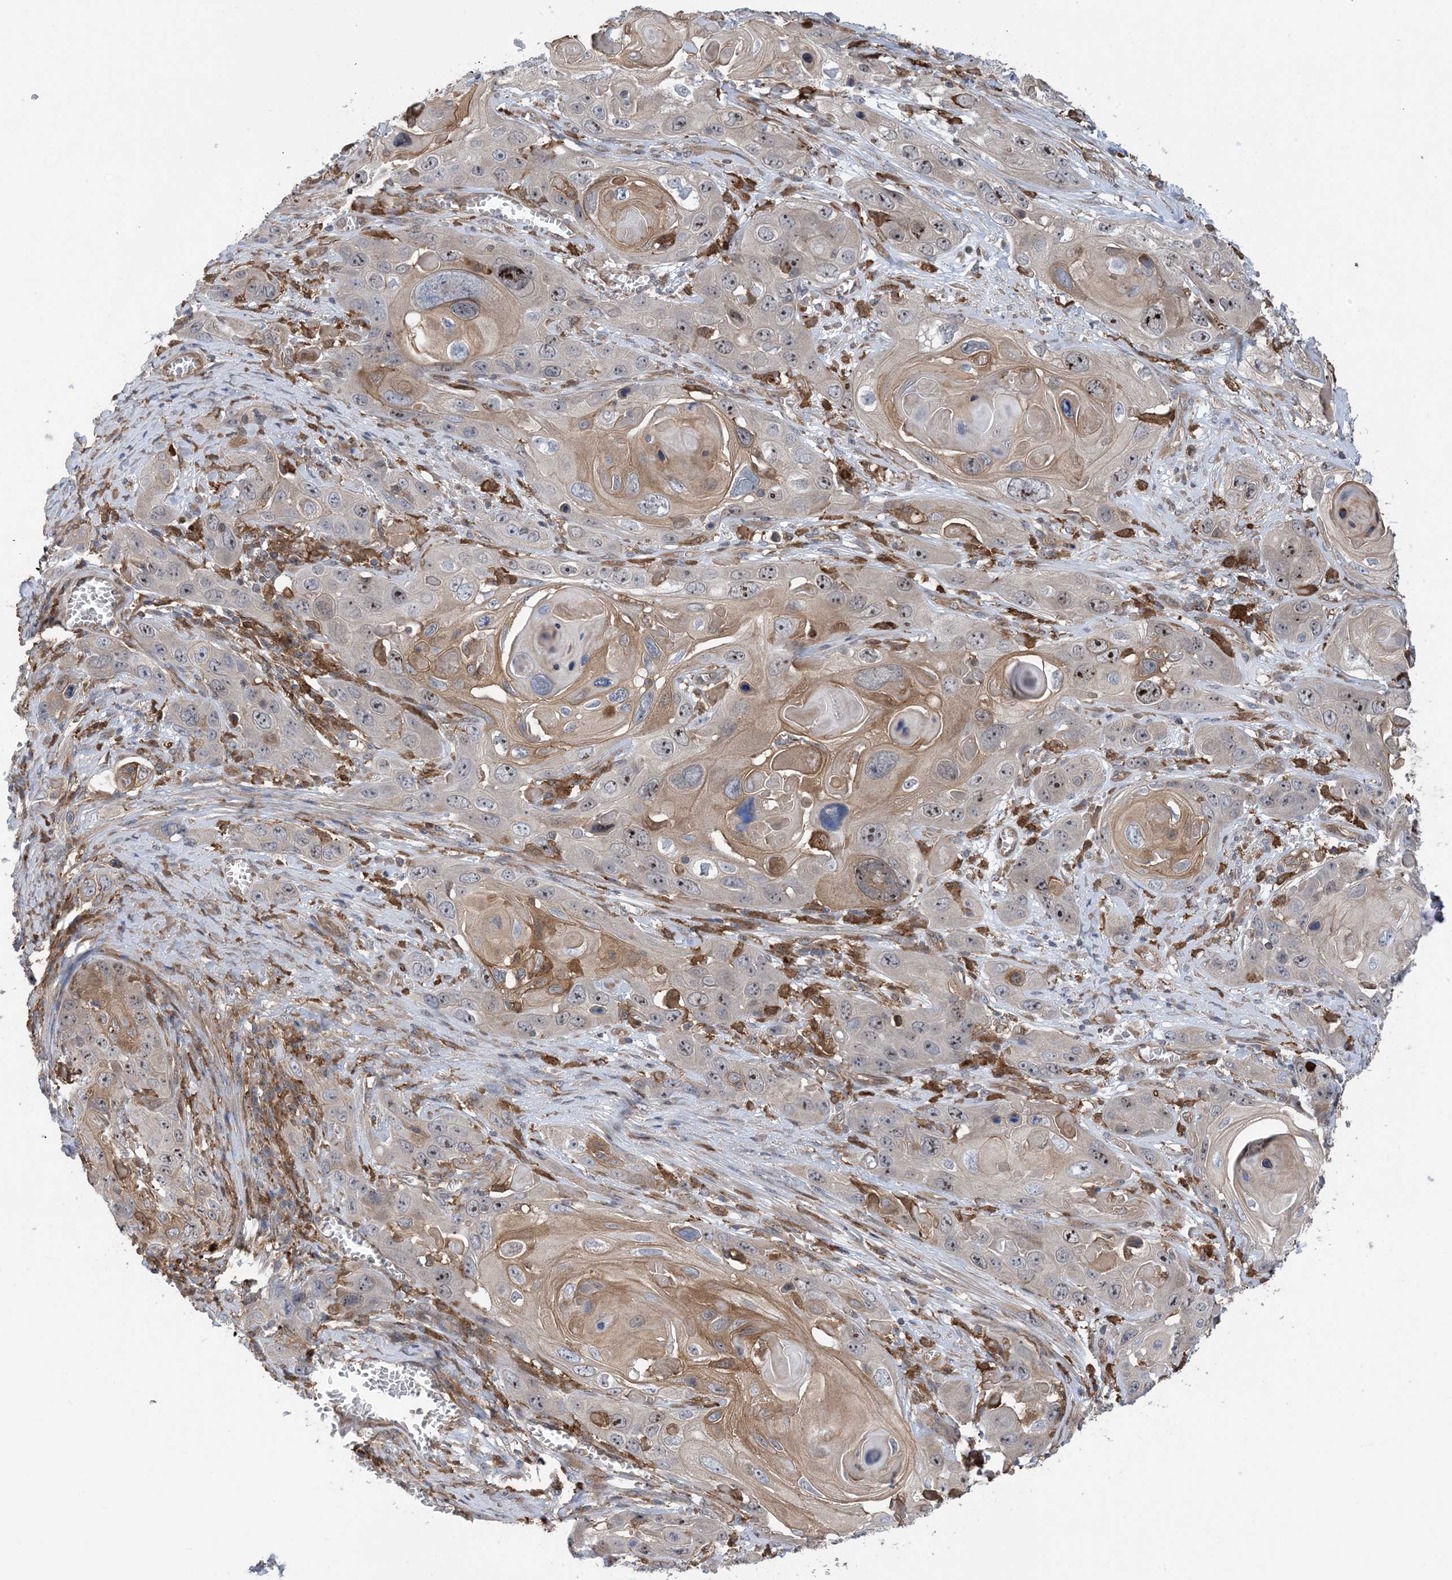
{"staining": {"intensity": "moderate", "quantity": "<25%", "location": "cytoplasmic/membranous,nuclear"}, "tissue": "skin cancer", "cell_type": "Tumor cells", "image_type": "cancer", "snomed": [{"axis": "morphology", "description": "Squamous cell carcinoma, NOS"}, {"axis": "topography", "description": "Skin"}], "caption": "IHC histopathology image of neoplastic tissue: human squamous cell carcinoma (skin) stained using immunohistochemistry exhibits low levels of moderate protein expression localized specifically in the cytoplasmic/membranous and nuclear of tumor cells, appearing as a cytoplasmic/membranous and nuclear brown color.", "gene": "HS1BP3", "patient": {"sex": "male", "age": 55}}